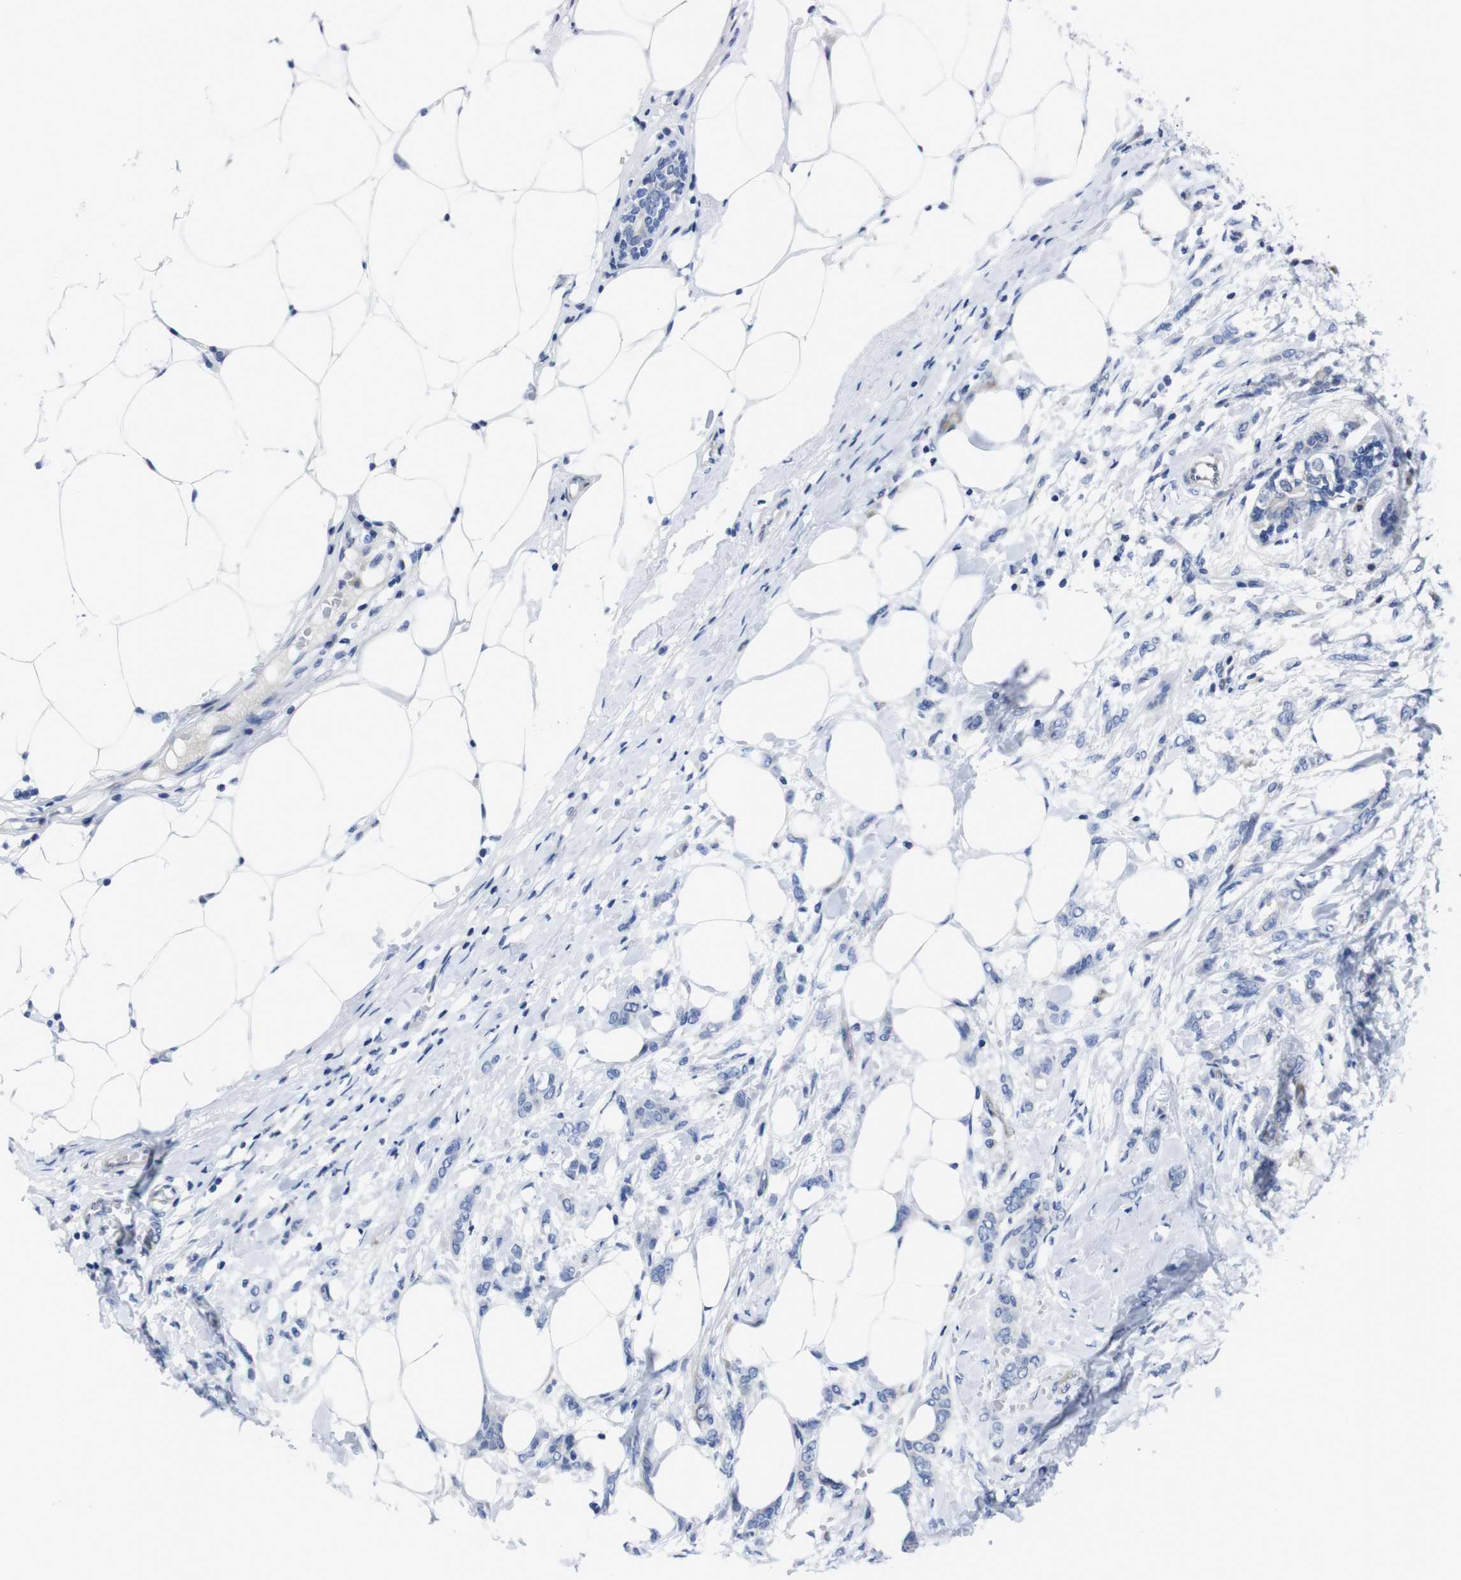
{"staining": {"intensity": "negative", "quantity": "none", "location": "none"}, "tissue": "breast cancer", "cell_type": "Tumor cells", "image_type": "cancer", "snomed": [{"axis": "morphology", "description": "Lobular carcinoma, in situ"}, {"axis": "morphology", "description": "Lobular carcinoma"}, {"axis": "topography", "description": "Breast"}], "caption": "Photomicrograph shows no protein staining in tumor cells of lobular carcinoma in situ (breast) tissue. Brightfield microscopy of IHC stained with DAB (brown) and hematoxylin (blue), captured at high magnification.", "gene": "EIF4A1", "patient": {"sex": "female", "age": 41}}